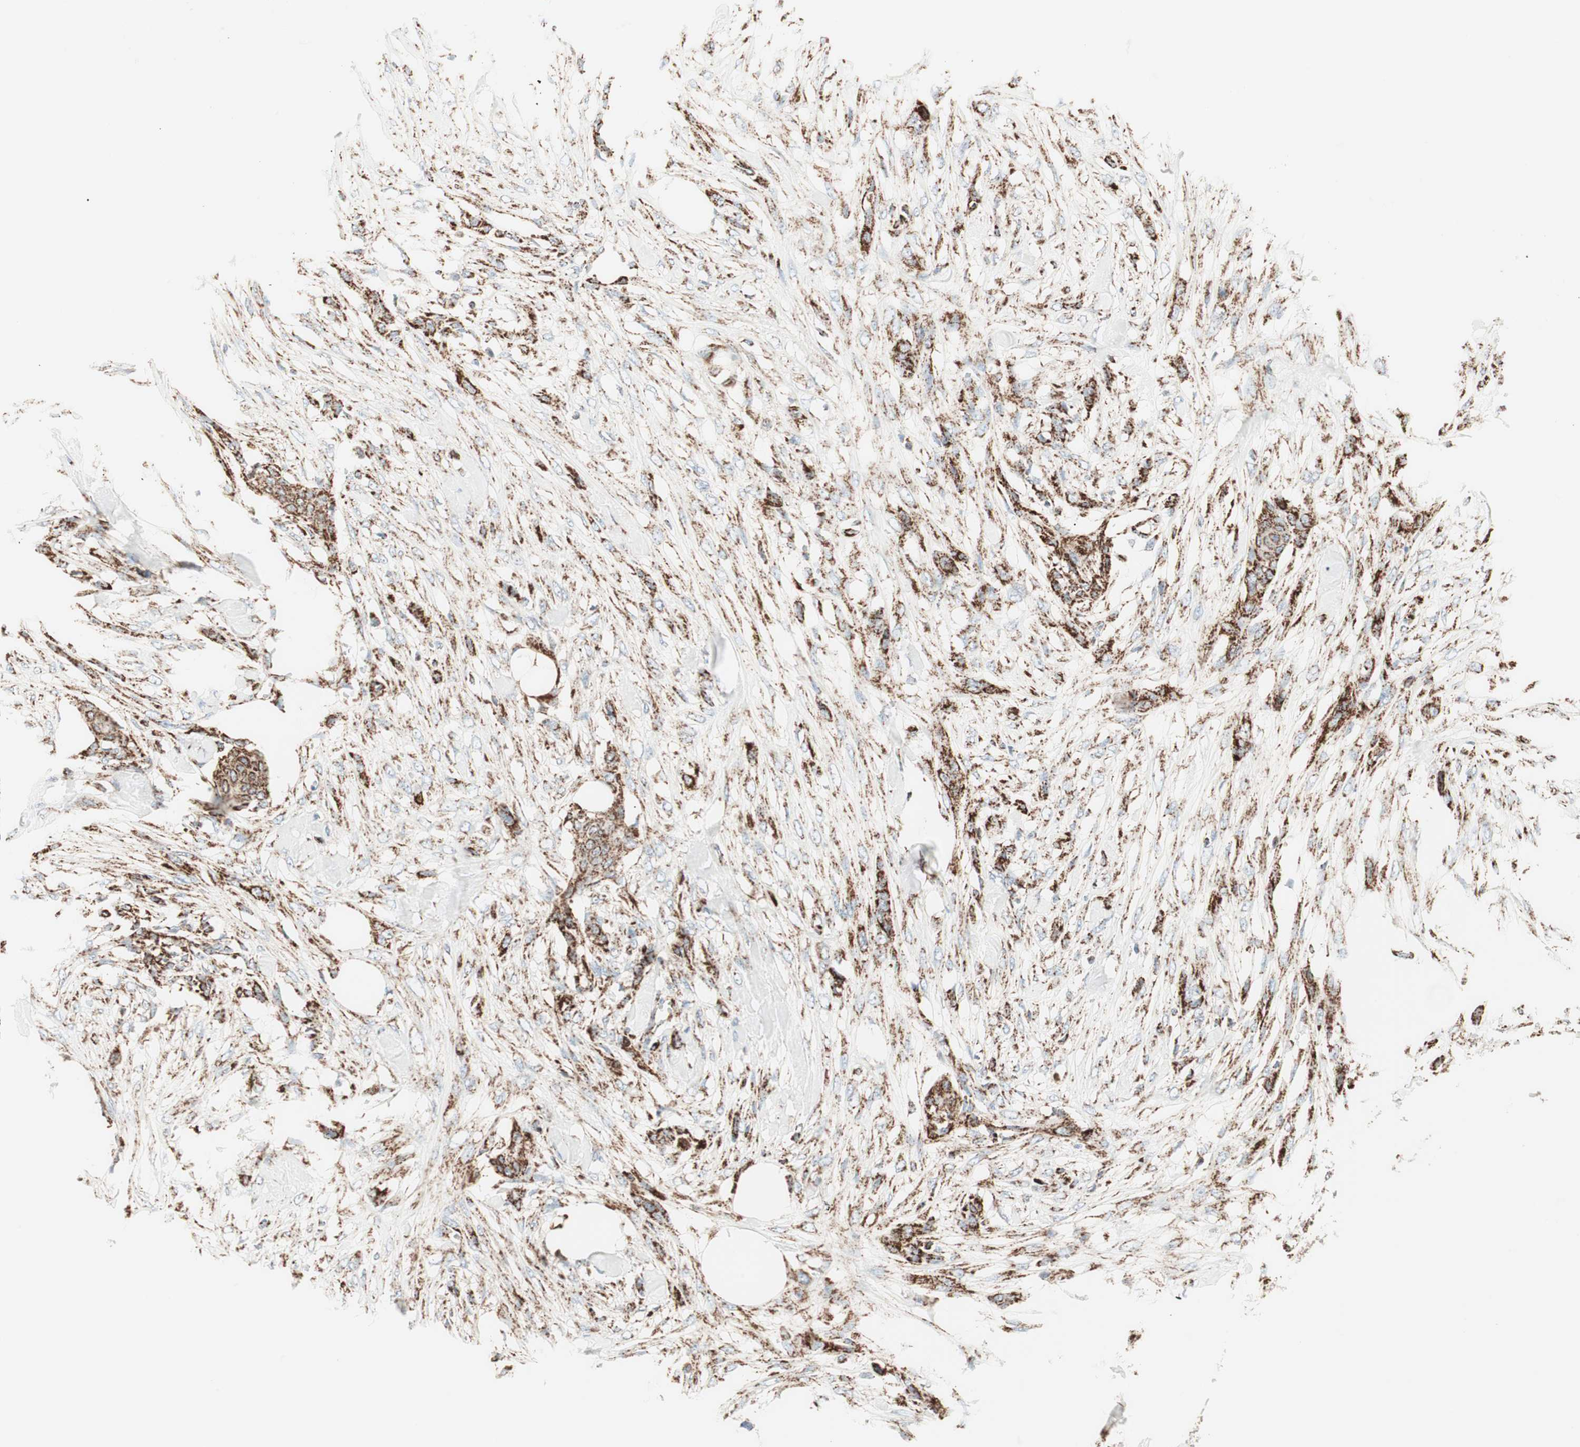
{"staining": {"intensity": "strong", "quantity": ">75%", "location": "cytoplasmic/membranous"}, "tissue": "skin cancer", "cell_type": "Tumor cells", "image_type": "cancer", "snomed": [{"axis": "morphology", "description": "Squamous cell carcinoma, NOS"}, {"axis": "topography", "description": "Skin"}], "caption": "This micrograph displays immunohistochemistry (IHC) staining of human skin squamous cell carcinoma, with high strong cytoplasmic/membranous expression in about >75% of tumor cells.", "gene": "TOMM20", "patient": {"sex": "female", "age": 59}}